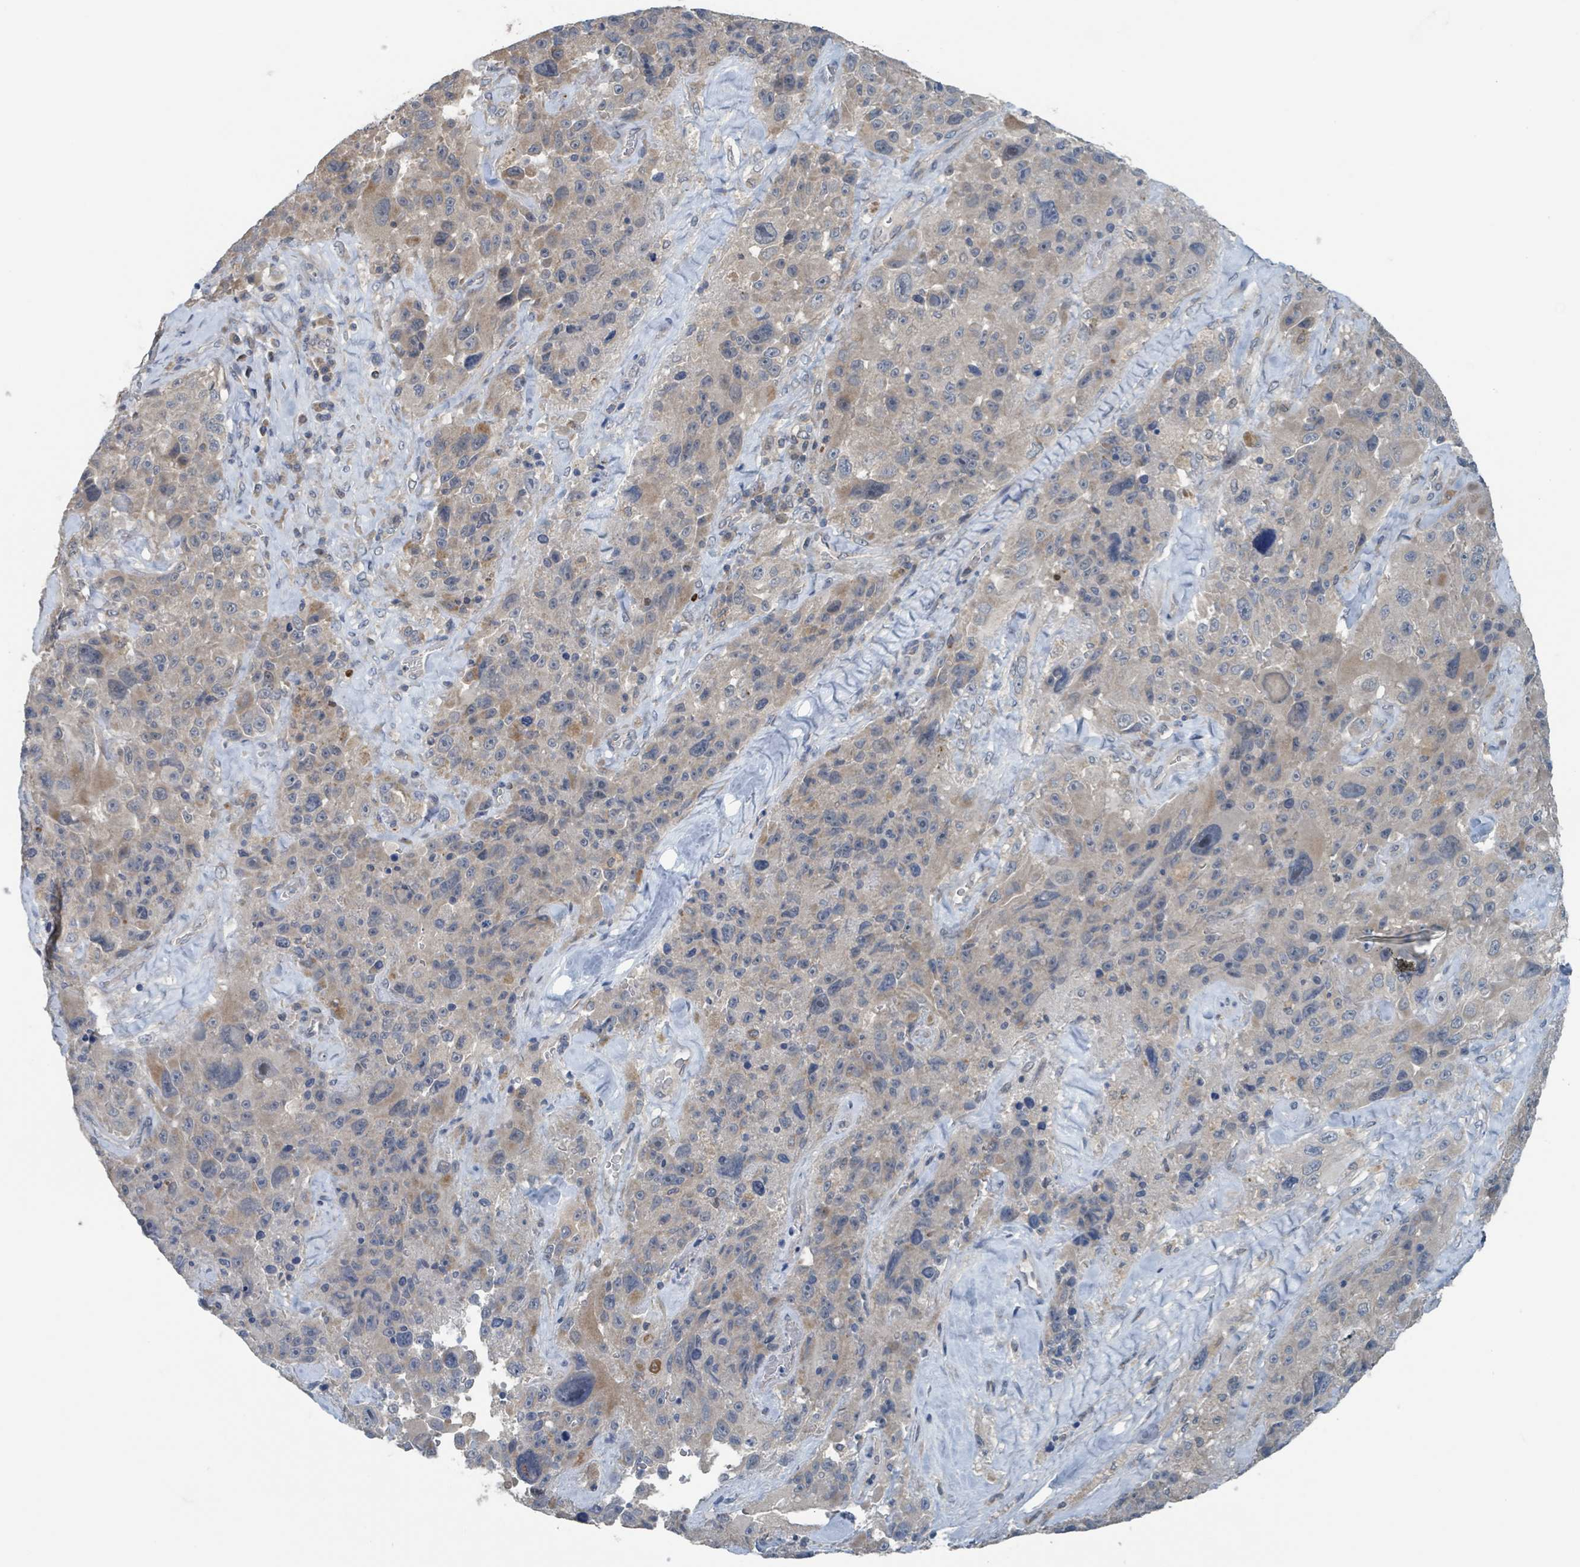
{"staining": {"intensity": "weak", "quantity": "<25%", "location": "cytoplasmic/membranous"}, "tissue": "melanoma", "cell_type": "Tumor cells", "image_type": "cancer", "snomed": [{"axis": "morphology", "description": "Malignant melanoma, Metastatic site"}, {"axis": "topography", "description": "Lymph node"}], "caption": "IHC histopathology image of malignant melanoma (metastatic site) stained for a protein (brown), which displays no expression in tumor cells.", "gene": "ACBD4", "patient": {"sex": "male", "age": 62}}